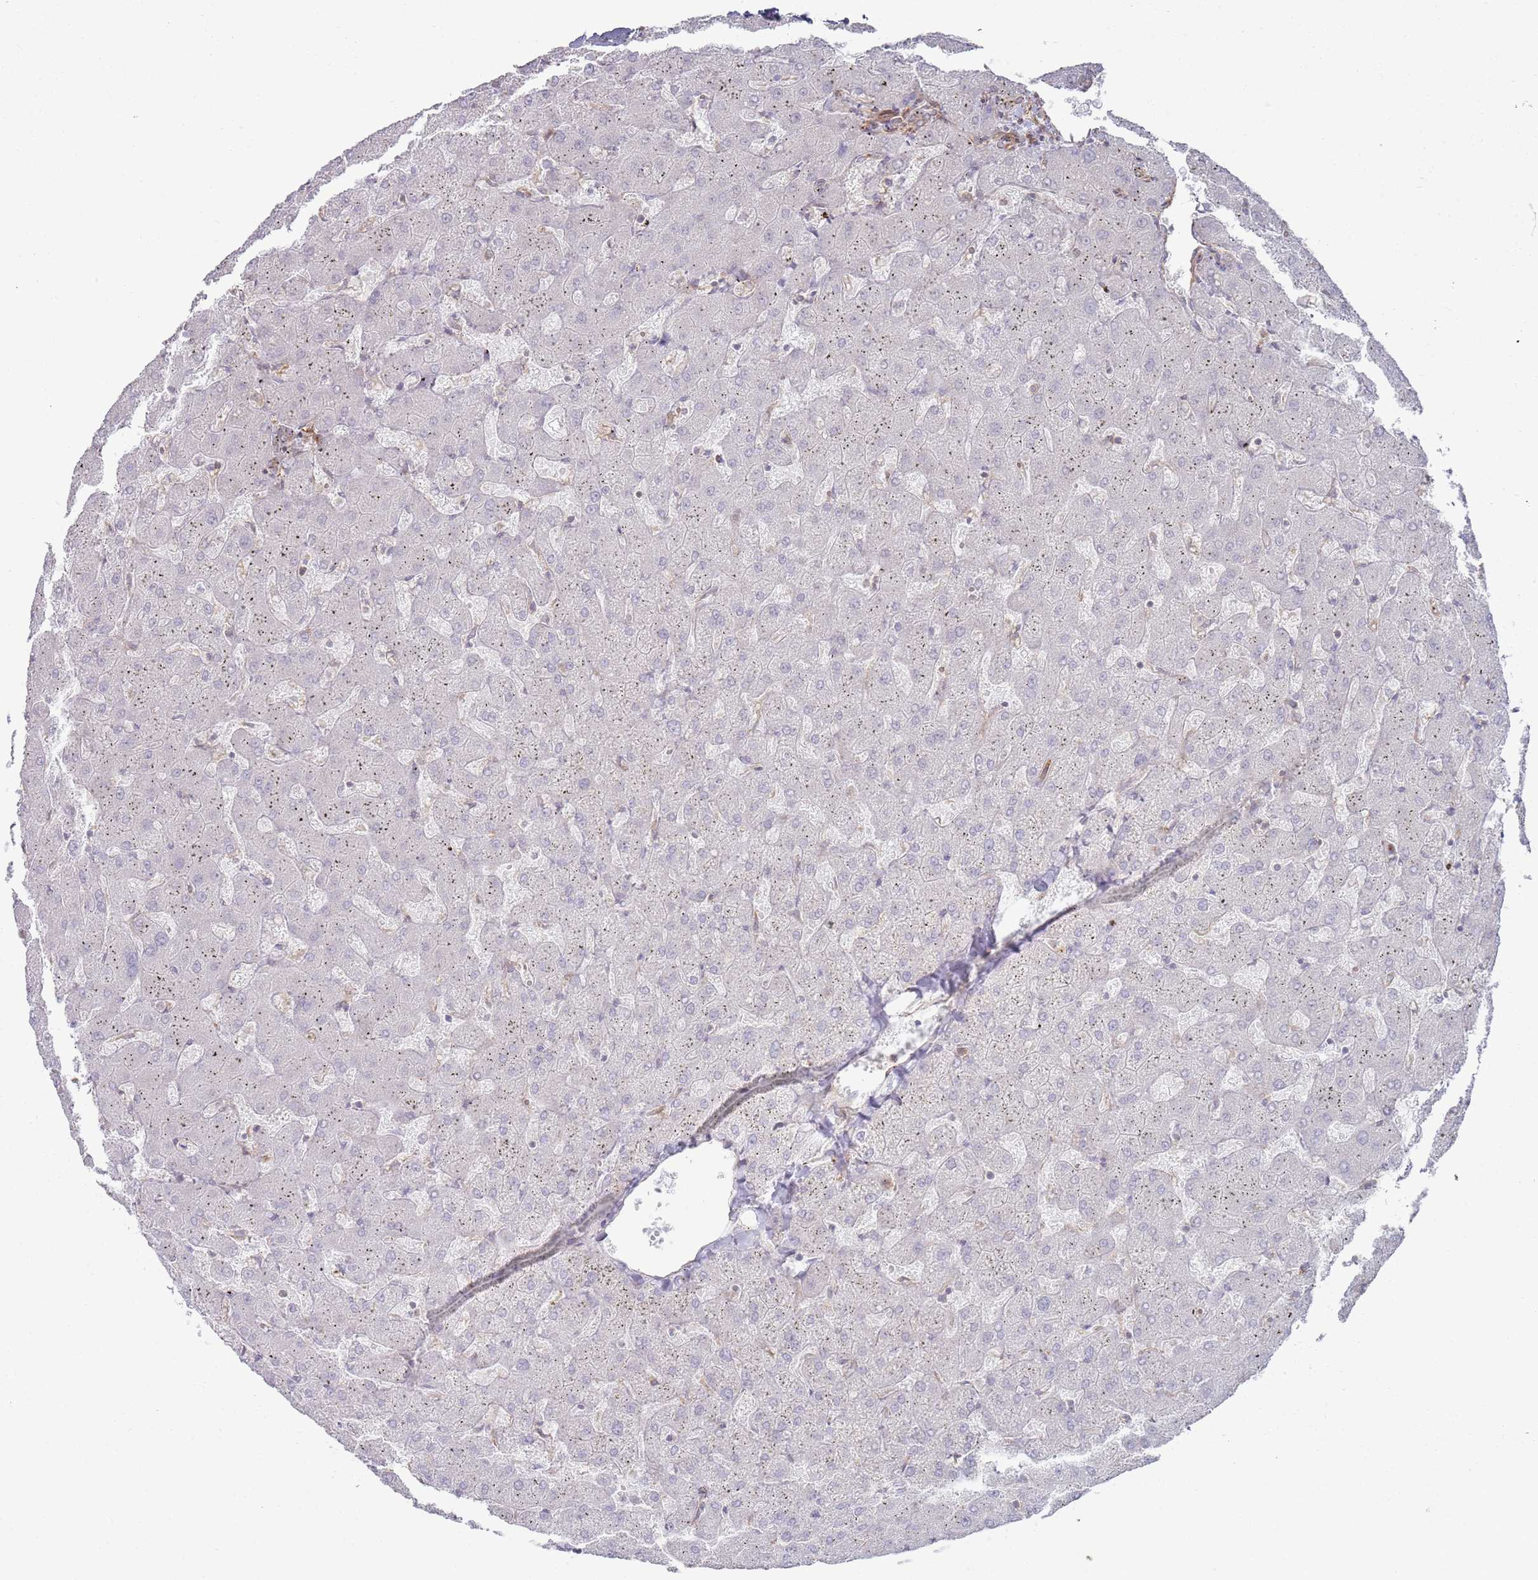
{"staining": {"intensity": "negative", "quantity": "none", "location": "none"}, "tissue": "liver", "cell_type": "Cholangiocytes", "image_type": "normal", "snomed": [{"axis": "morphology", "description": "Normal tissue, NOS"}, {"axis": "topography", "description": "Liver"}], "caption": "Immunohistochemistry histopathology image of normal liver: liver stained with DAB (3,3'-diaminobenzidine) exhibits no significant protein expression in cholangiocytes. (DAB immunohistochemistry (IHC) with hematoxylin counter stain).", "gene": "PHF21A", "patient": {"sex": "female", "age": 63}}